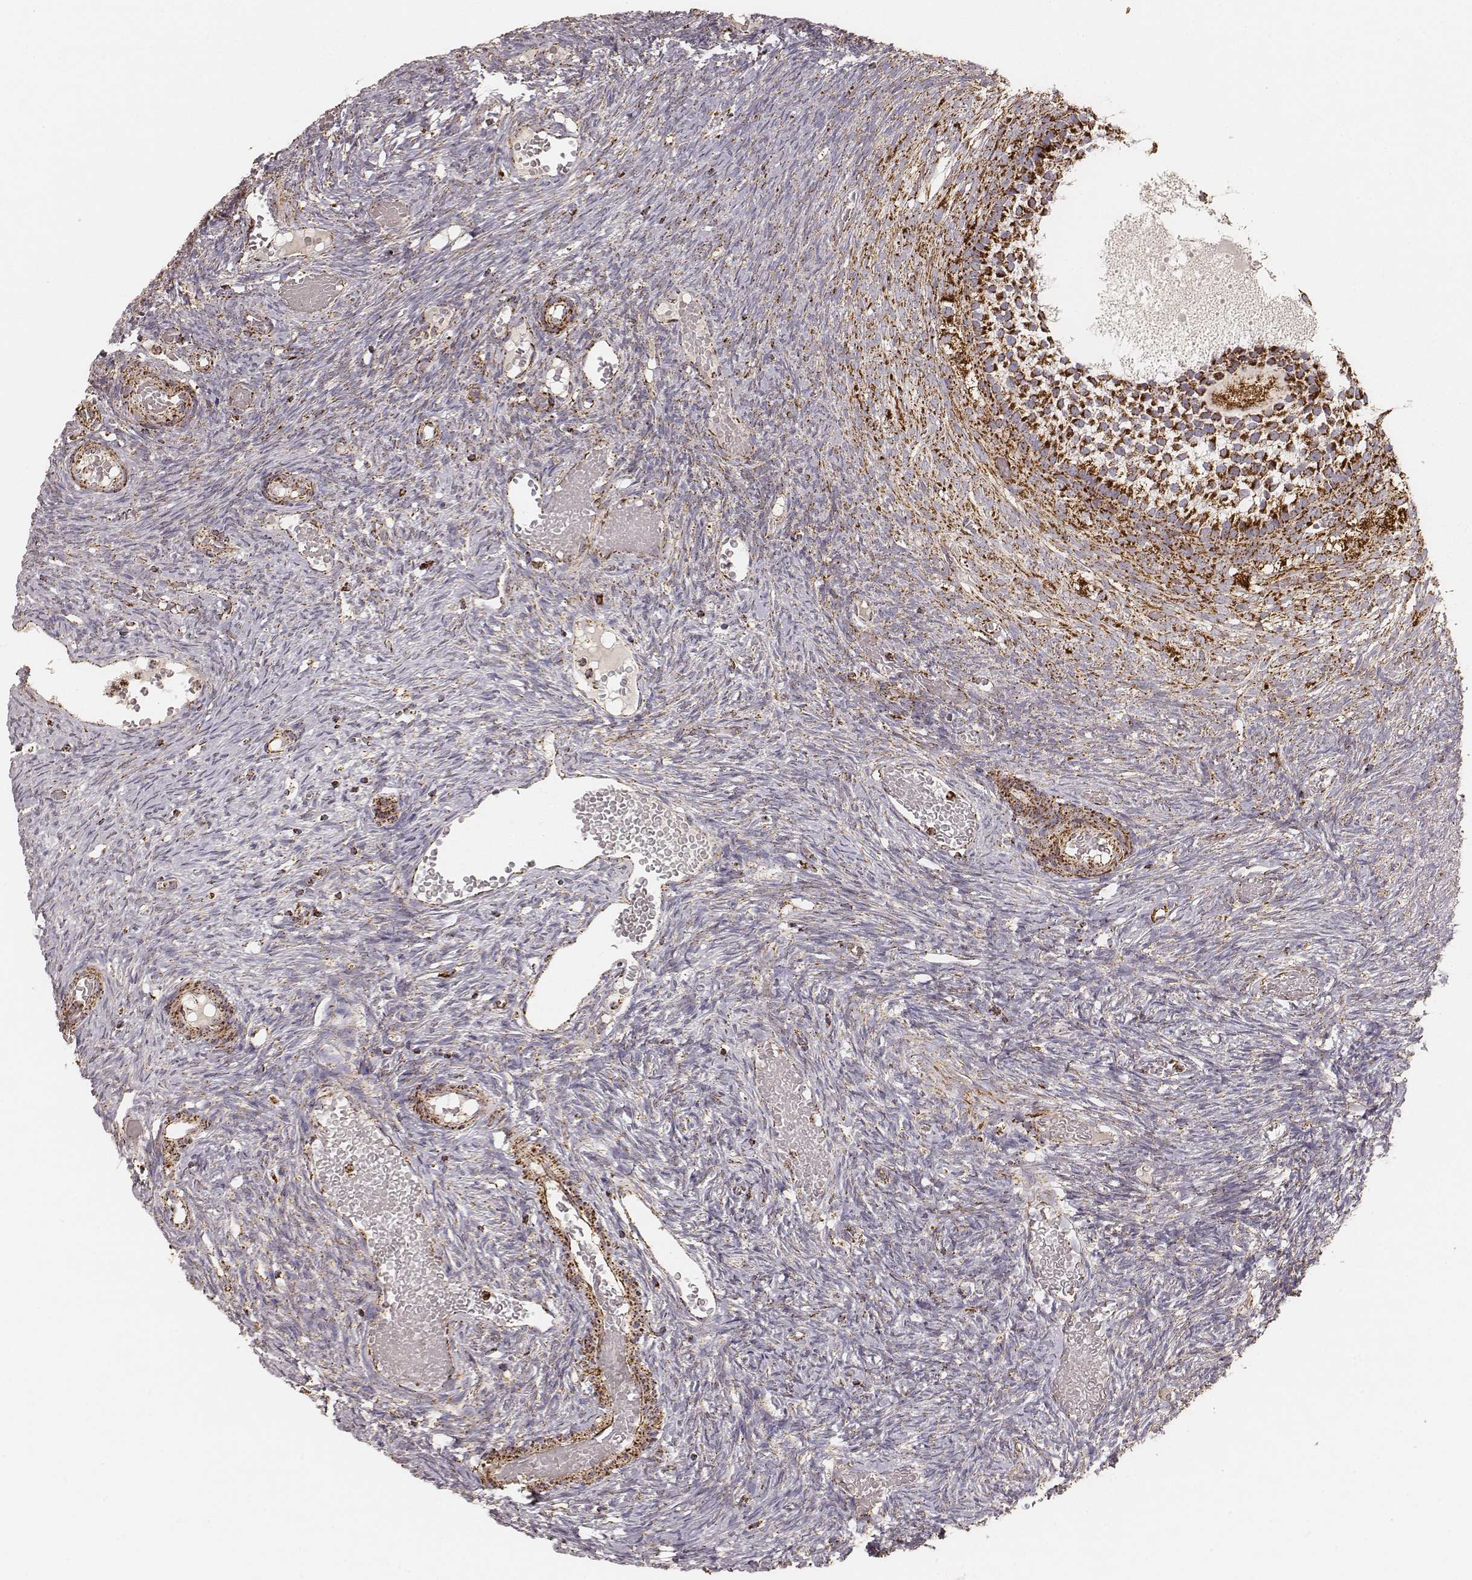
{"staining": {"intensity": "moderate", "quantity": "<25%", "location": "cytoplasmic/membranous"}, "tissue": "ovary", "cell_type": "Ovarian stroma cells", "image_type": "normal", "snomed": [{"axis": "morphology", "description": "Normal tissue, NOS"}, {"axis": "topography", "description": "Ovary"}], "caption": "About <25% of ovarian stroma cells in unremarkable ovary show moderate cytoplasmic/membranous protein staining as visualized by brown immunohistochemical staining.", "gene": "CS", "patient": {"sex": "female", "age": 39}}